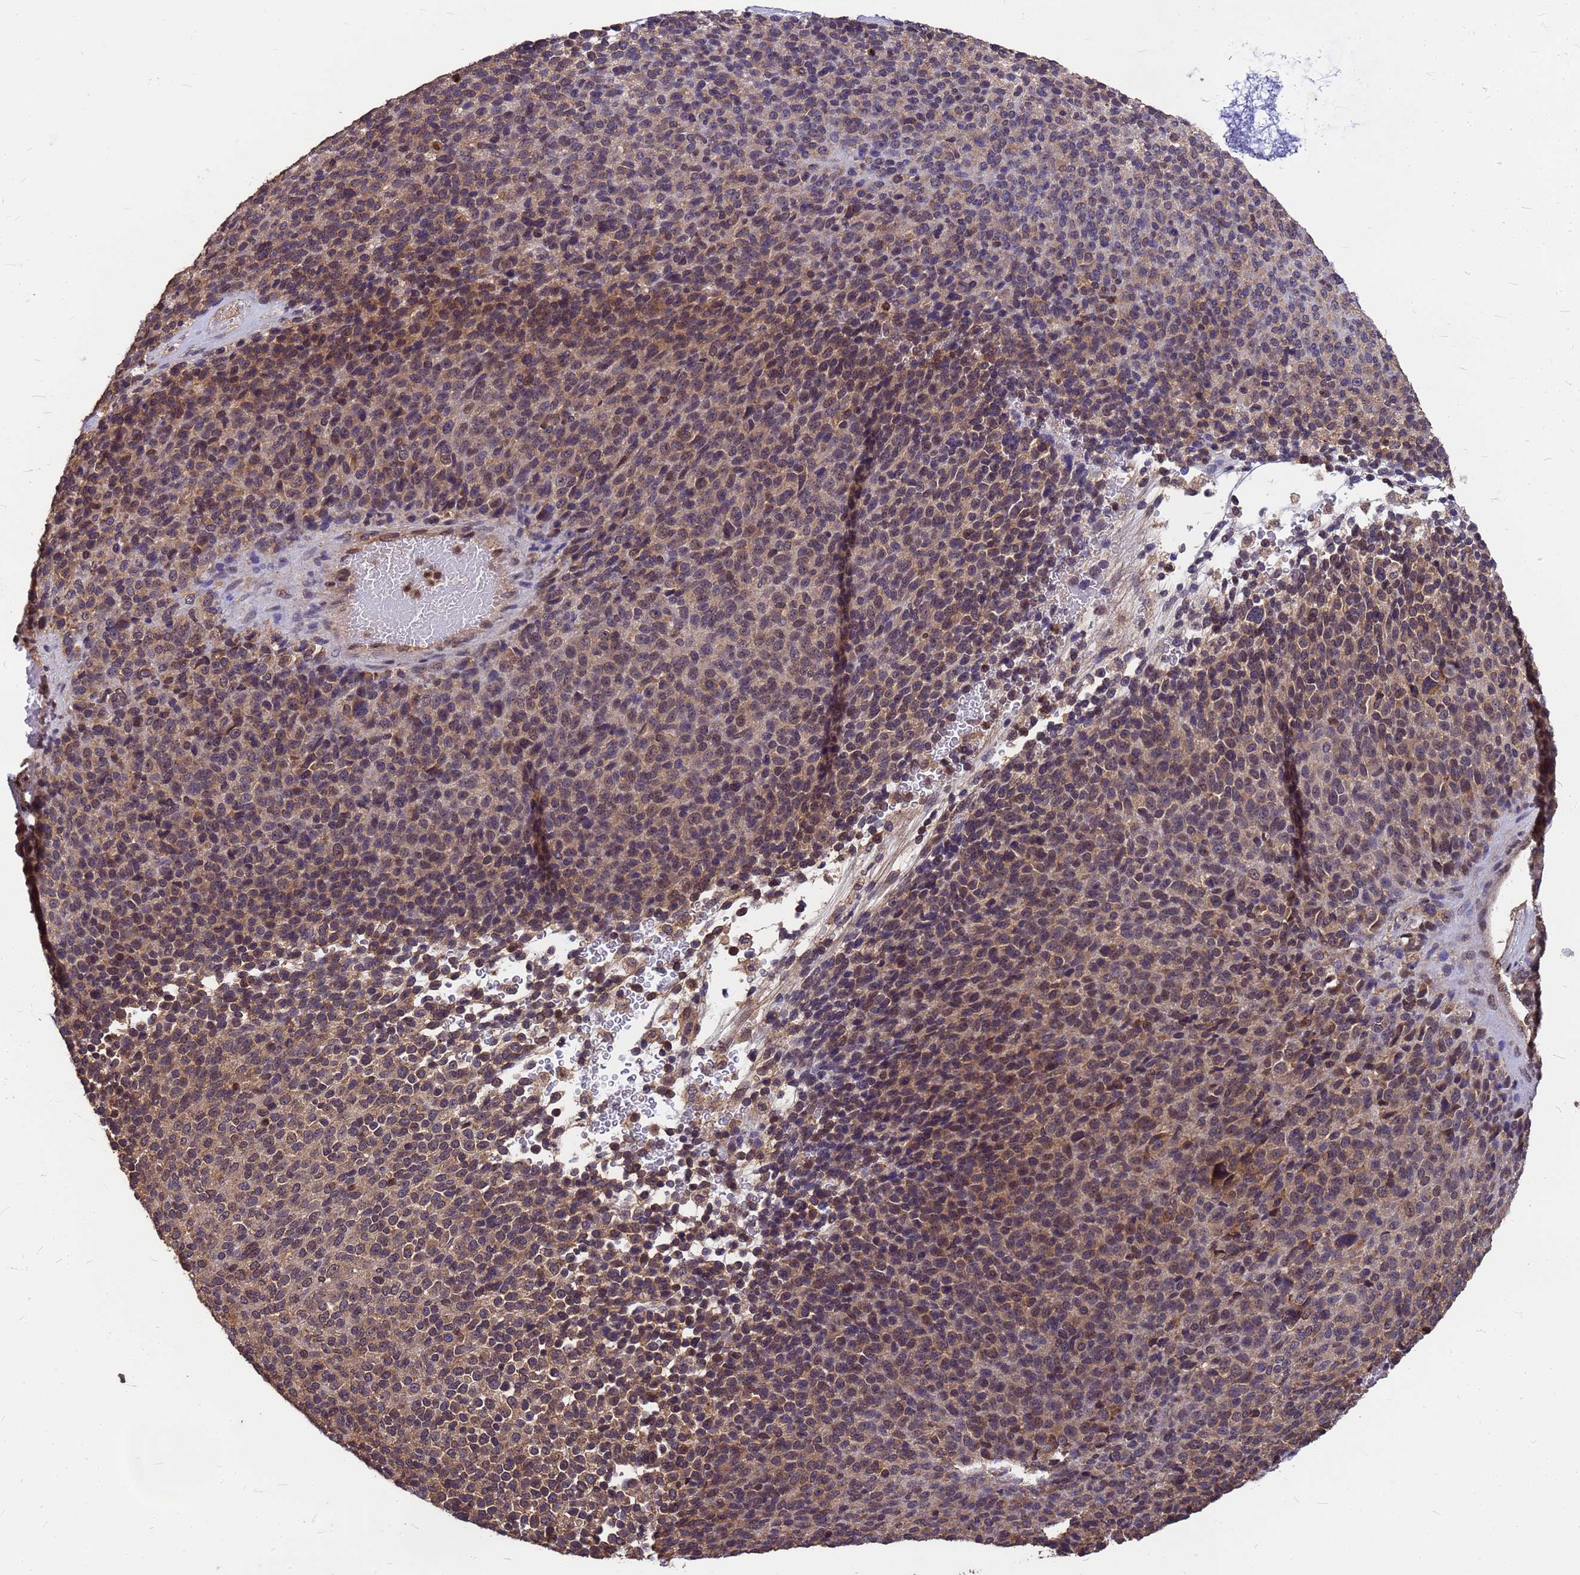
{"staining": {"intensity": "moderate", "quantity": ">75%", "location": "cytoplasmic/membranous,nuclear"}, "tissue": "melanoma", "cell_type": "Tumor cells", "image_type": "cancer", "snomed": [{"axis": "morphology", "description": "Malignant melanoma, Metastatic site"}, {"axis": "topography", "description": "Brain"}], "caption": "IHC (DAB (3,3'-diaminobenzidine)) staining of melanoma demonstrates moderate cytoplasmic/membranous and nuclear protein positivity in about >75% of tumor cells. (brown staining indicates protein expression, while blue staining denotes nuclei).", "gene": "C1orf35", "patient": {"sex": "female", "age": 56}}